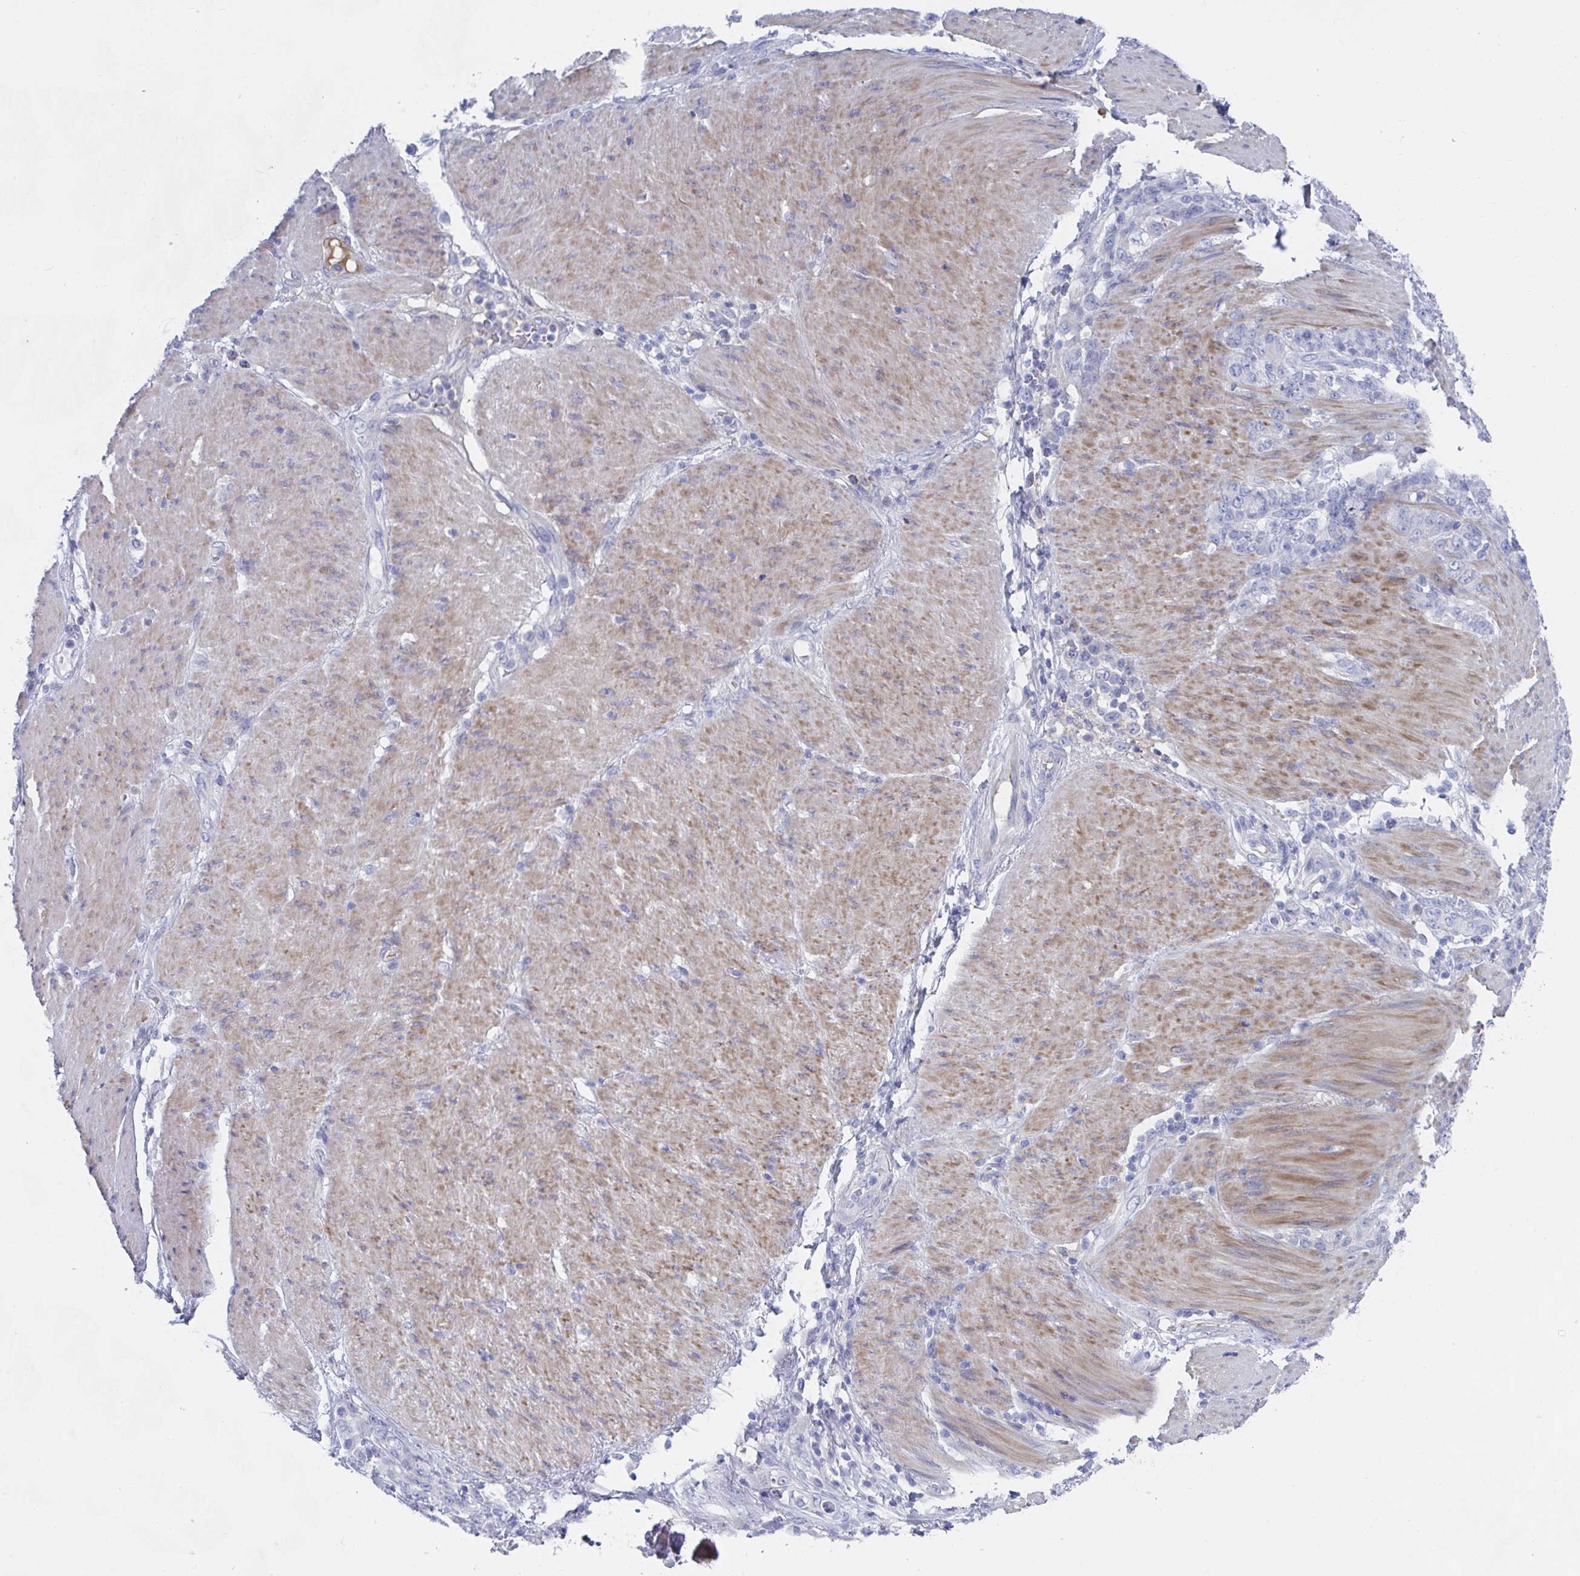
{"staining": {"intensity": "negative", "quantity": "none", "location": "none"}, "tissue": "stomach cancer", "cell_type": "Tumor cells", "image_type": "cancer", "snomed": [{"axis": "morphology", "description": "Adenocarcinoma, NOS"}, {"axis": "topography", "description": "Stomach"}], "caption": "The histopathology image shows no significant expression in tumor cells of stomach cancer.", "gene": "TNFAIP6", "patient": {"sex": "female", "age": 79}}